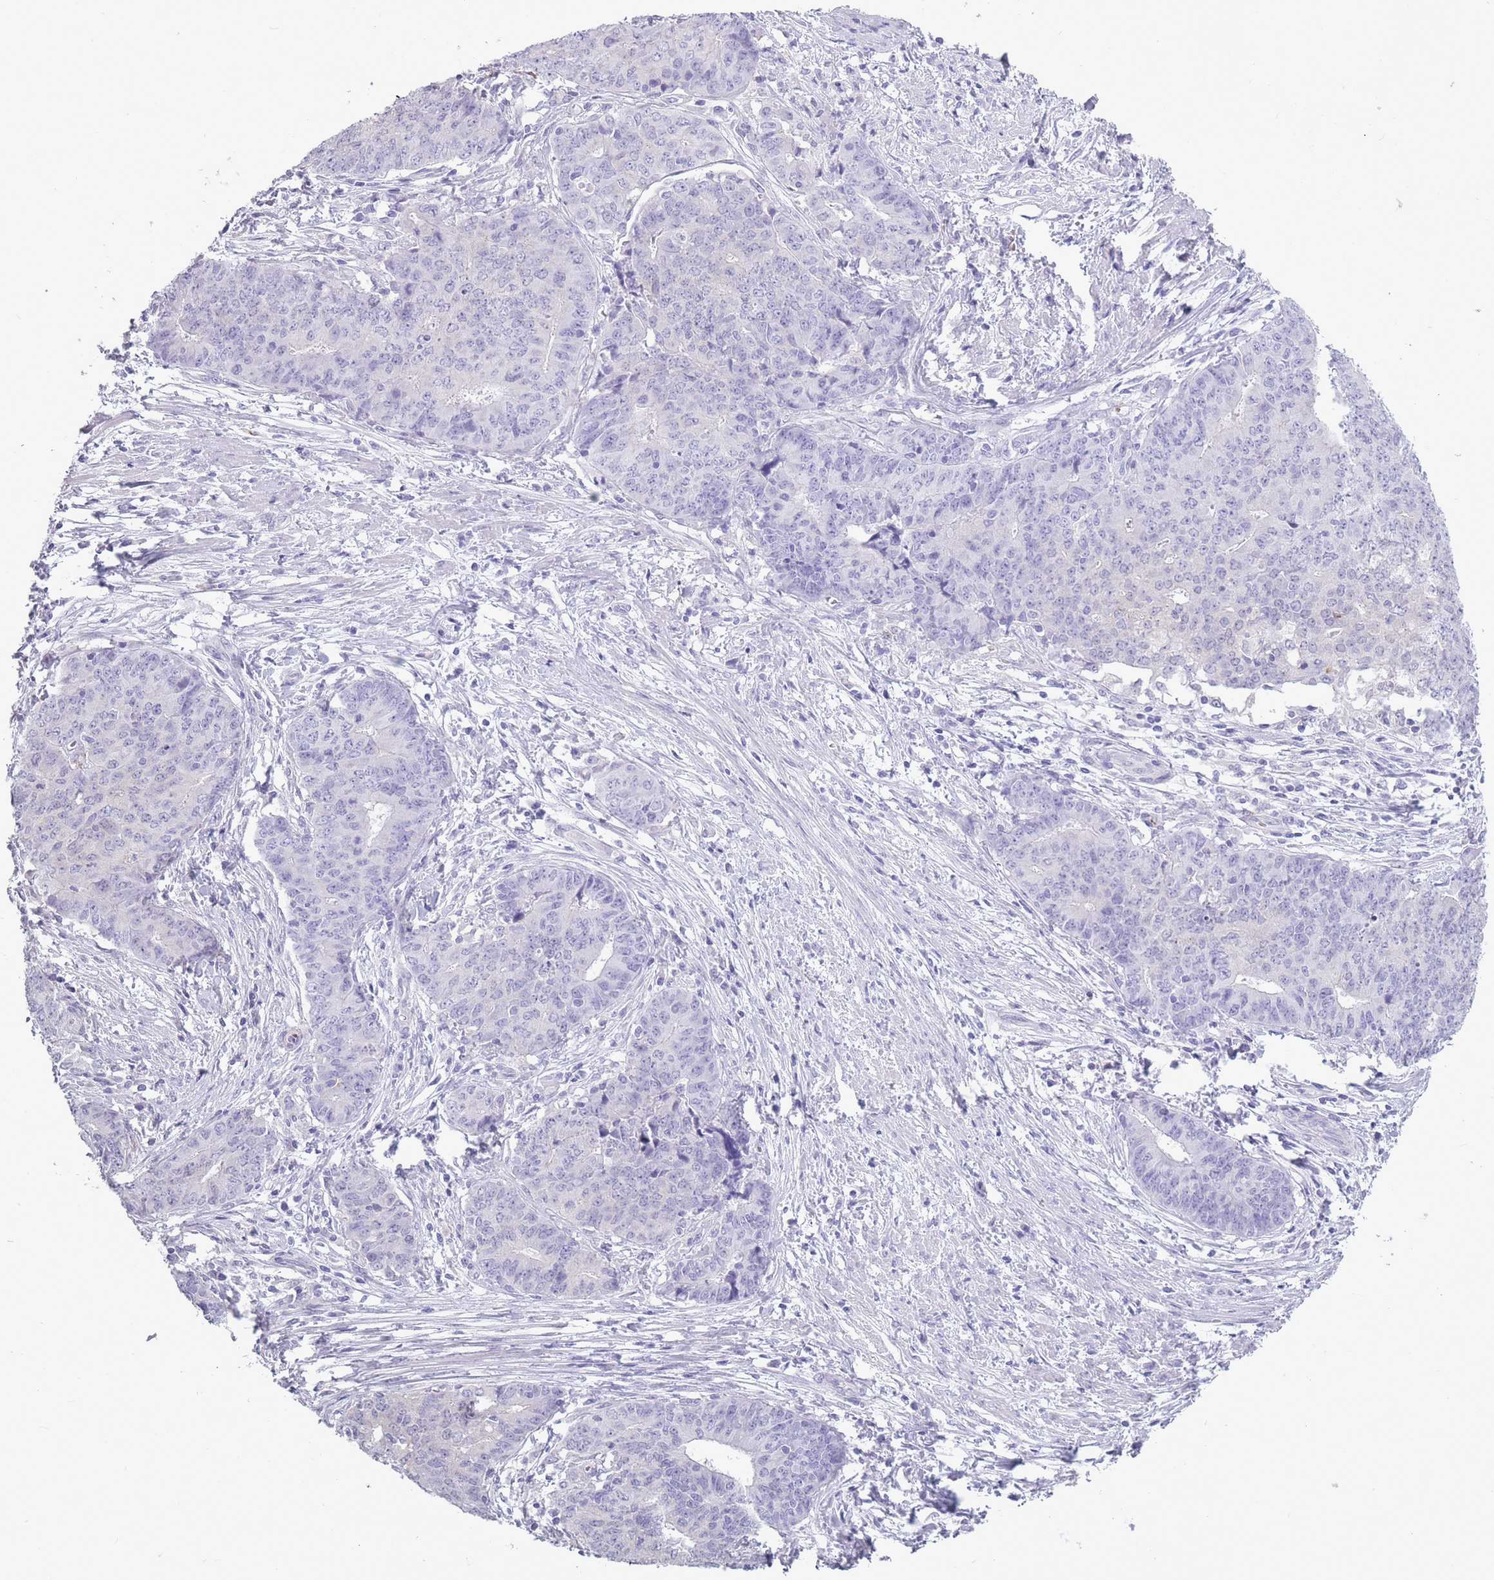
{"staining": {"intensity": "negative", "quantity": "none", "location": "none"}, "tissue": "endometrial cancer", "cell_type": "Tumor cells", "image_type": "cancer", "snomed": [{"axis": "morphology", "description": "Adenocarcinoma, NOS"}, {"axis": "topography", "description": "Endometrium"}], "caption": "Immunohistochemical staining of endometrial cancer (adenocarcinoma) reveals no significant expression in tumor cells. Brightfield microscopy of IHC stained with DAB (3,3'-diaminobenzidine) (brown) and hematoxylin (blue), captured at high magnification.", "gene": "OR7C1", "patient": {"sex": "female", "age": 59}}